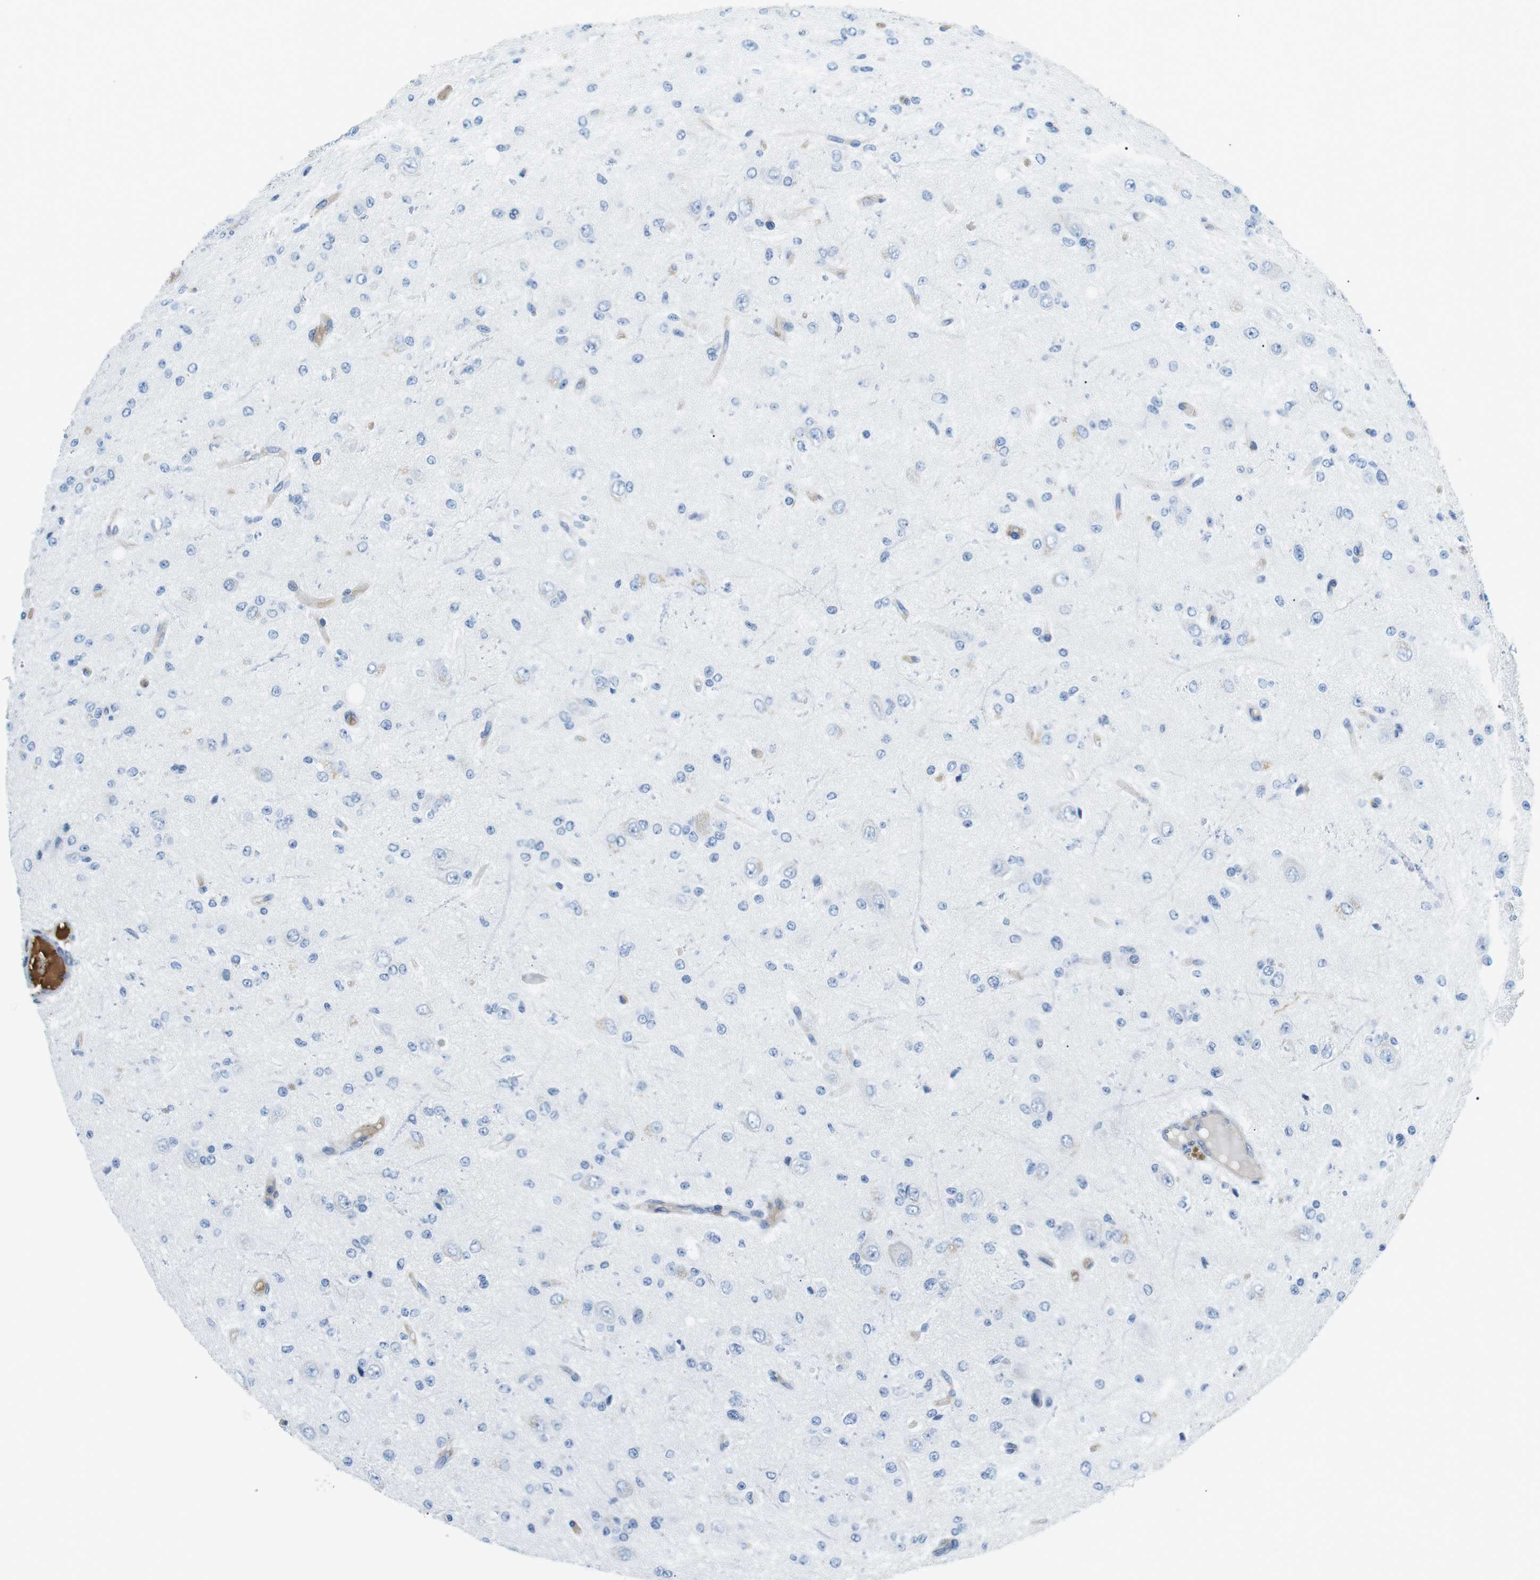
{"staining": {"intensity": "negative", "quantity": "none", "location": "none"}, "tissue": "glioma", "cell_type": "Tumor cells", "image_type": "cancer", "snomed": [{"axis": "morphology", "description": "Glioma, malignant, High grade"}, {"axis": "topography", "description": "pancreas cauda"}], "caption": "Tumor cells show no significant positivity in glioma. (IHC, brightfield microscopy, high magnification).", "gene": "ADCY10", "patient": {"sex": "male", "age": 60}}